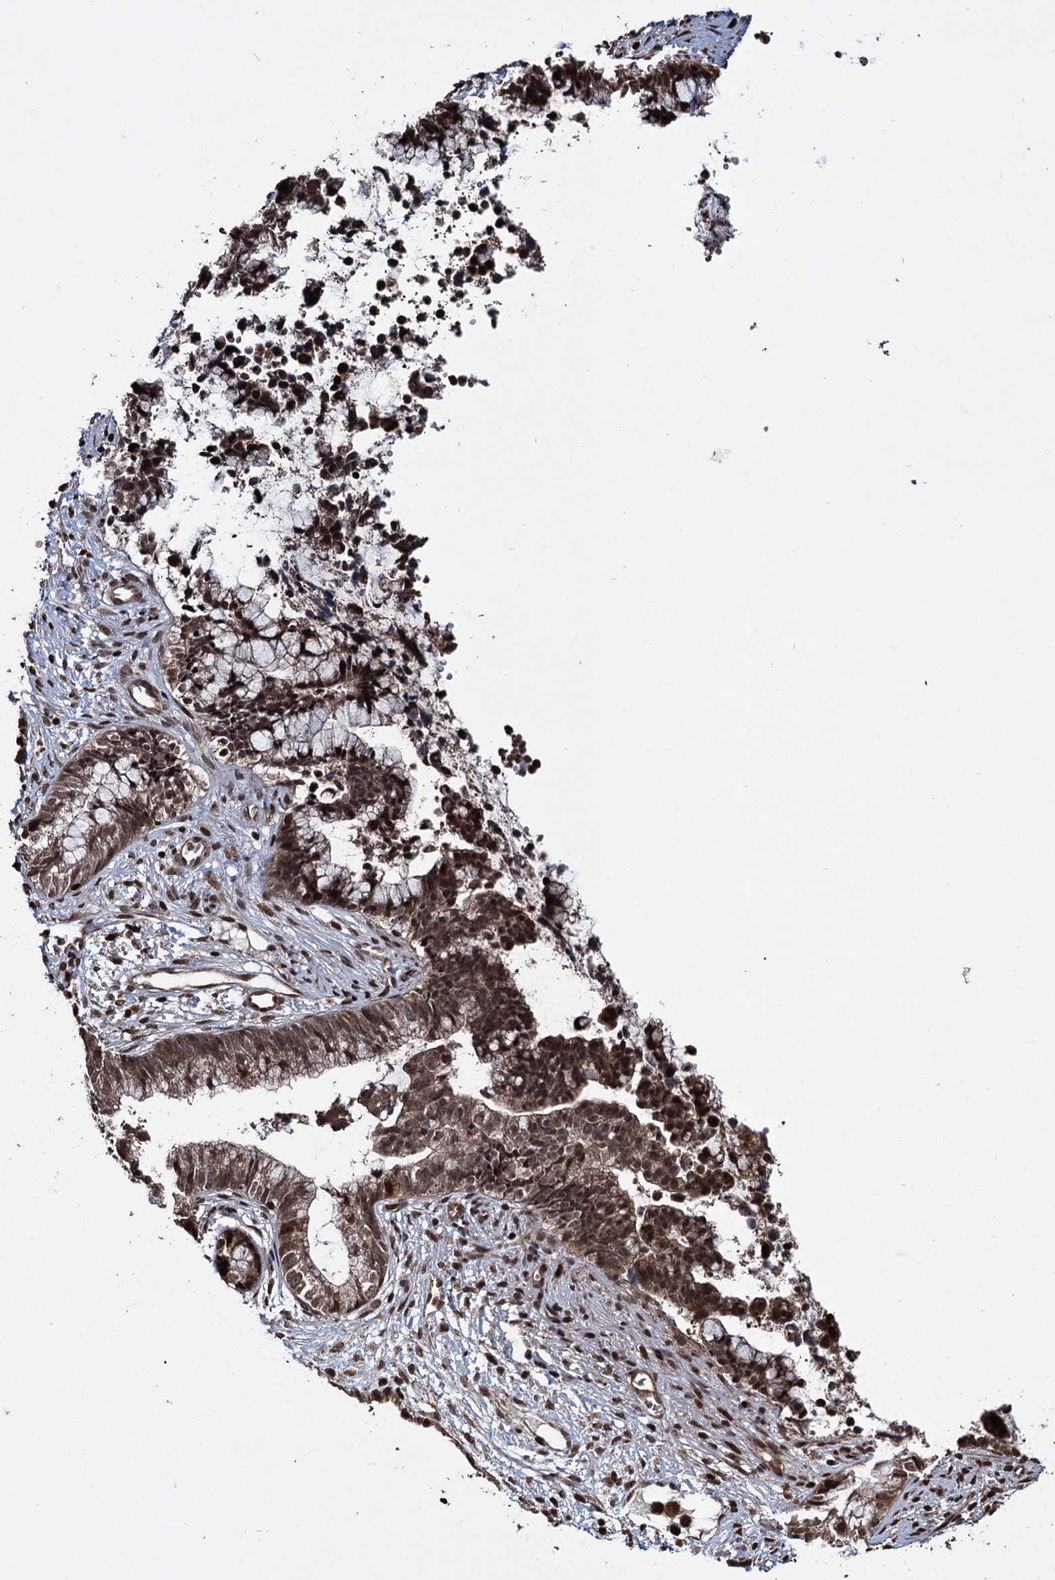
{"staining": {"intensity": "moderate", "quantity": ">75%", "location": "cytoplasmic/membranous,nuclear"}, "tissue": "cervical cancer", "cell_type": "Tumor cells", "image_type": "cancer", "snomed": [{"axis": "morphology", "description": "Adenocarcinoma, NOS"}, {"axis": "topography", "description": "Cervix"}], "caption": "Cervical cancer stained for a protein demonstrates moderate cytoplasmic/membranous and nuclear positivity in tumor cells.", "gene": "EYA4", "patient": {"sex": "female", "age": 44}}